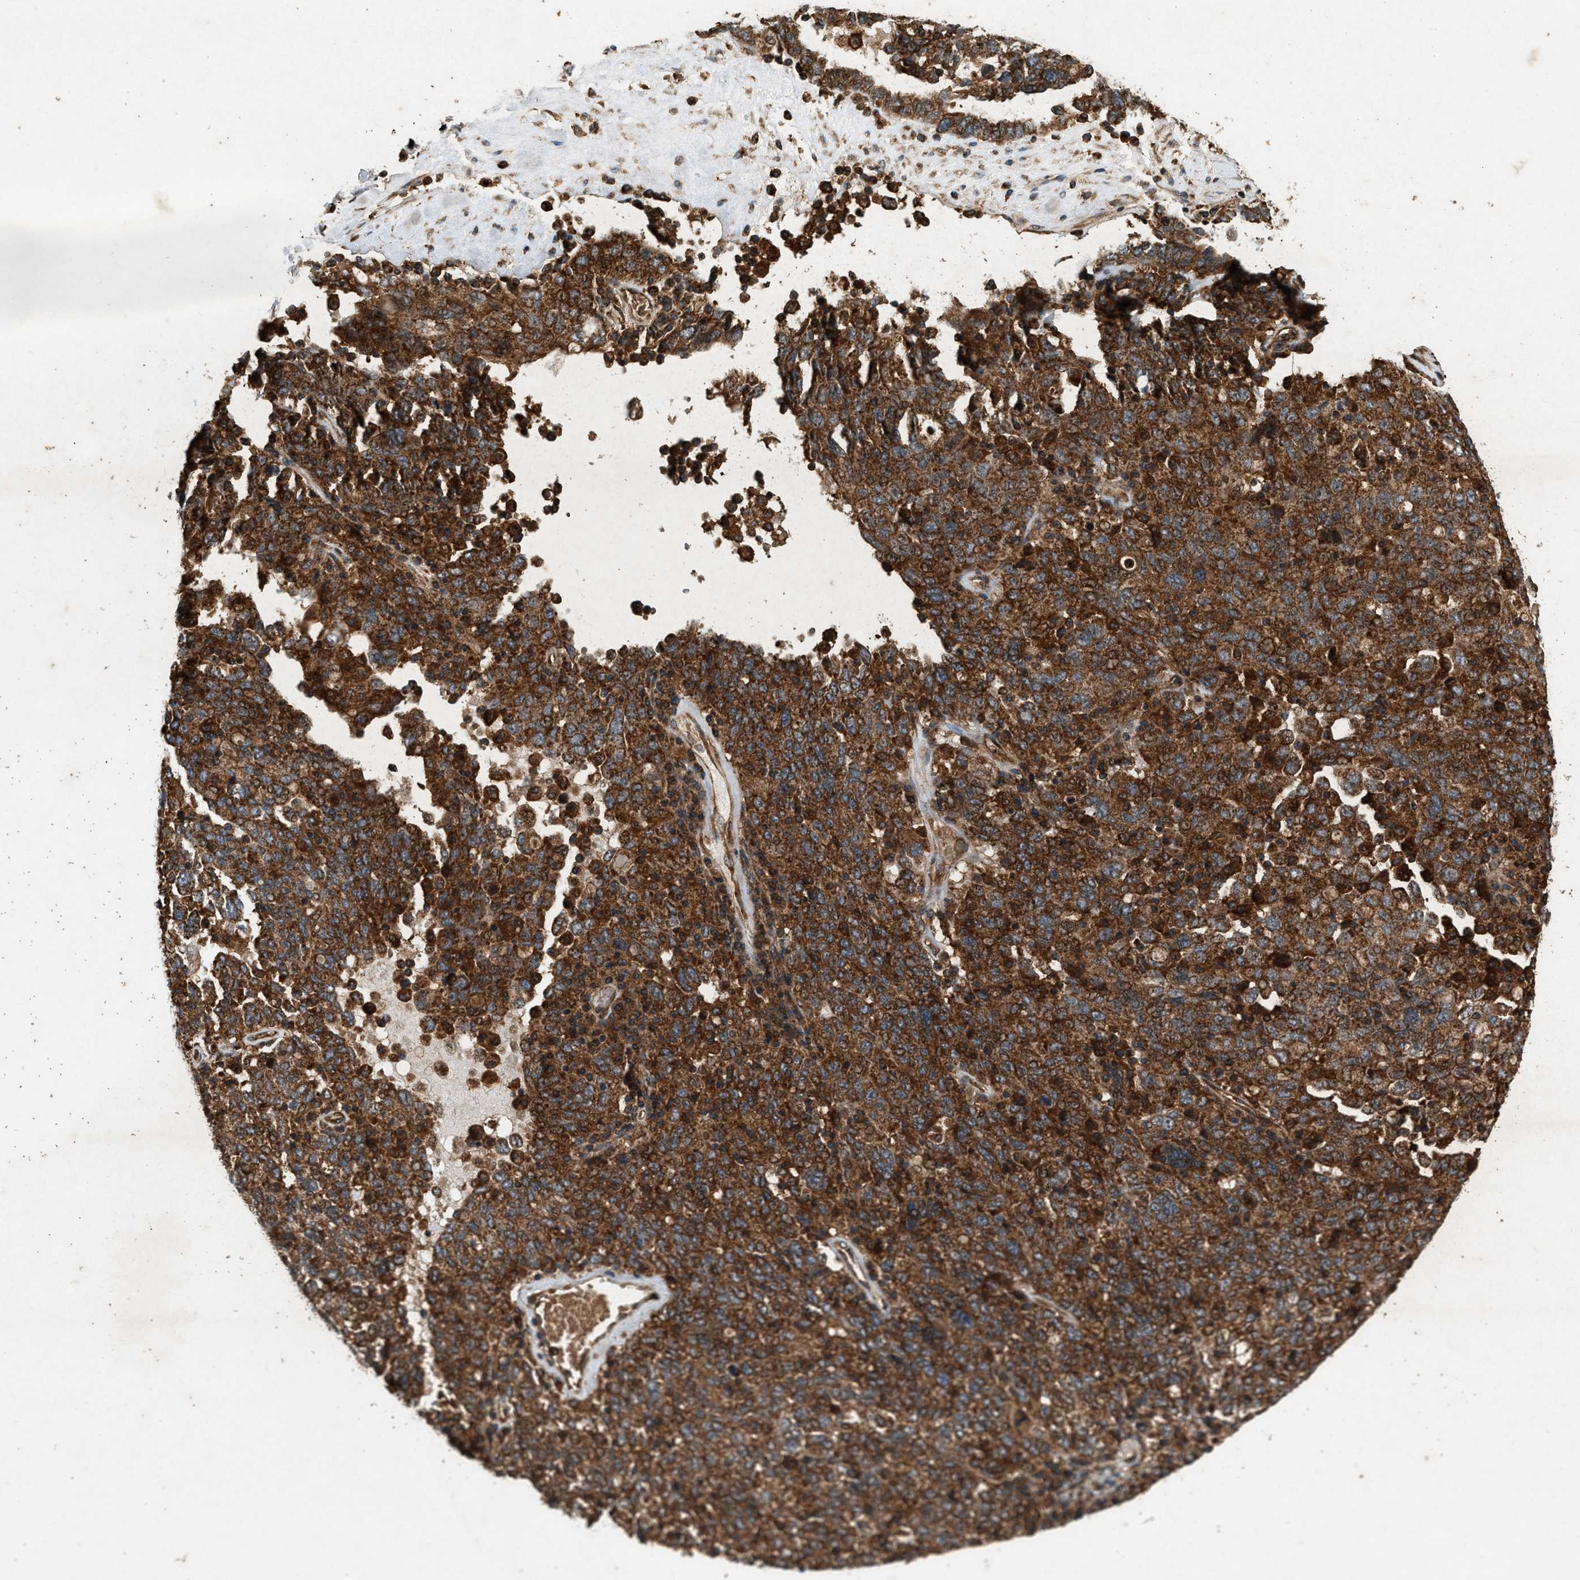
{"staining": {"intensity": "strong", "quantity": ">75%", "location": "cytoplasmic/membranous"}, "tissue": "ovarian cancer", "cell_type": "Tumor cells", "image_type": "cancer", "snomed": [{"axis": "morphology", "description": "Carcinoma, endometroid"}, {"axis": "topography", "description": "Ovary"}], "caption": "Human ovarian cancer (endometroid carcinoma) stained for a protein (brown) demonstrates strong cytoplasmic/membranous positive staining in about >75% of tumor cells.", "gene": "GNB4", "patient": {"sex": "female", "age": 62}}